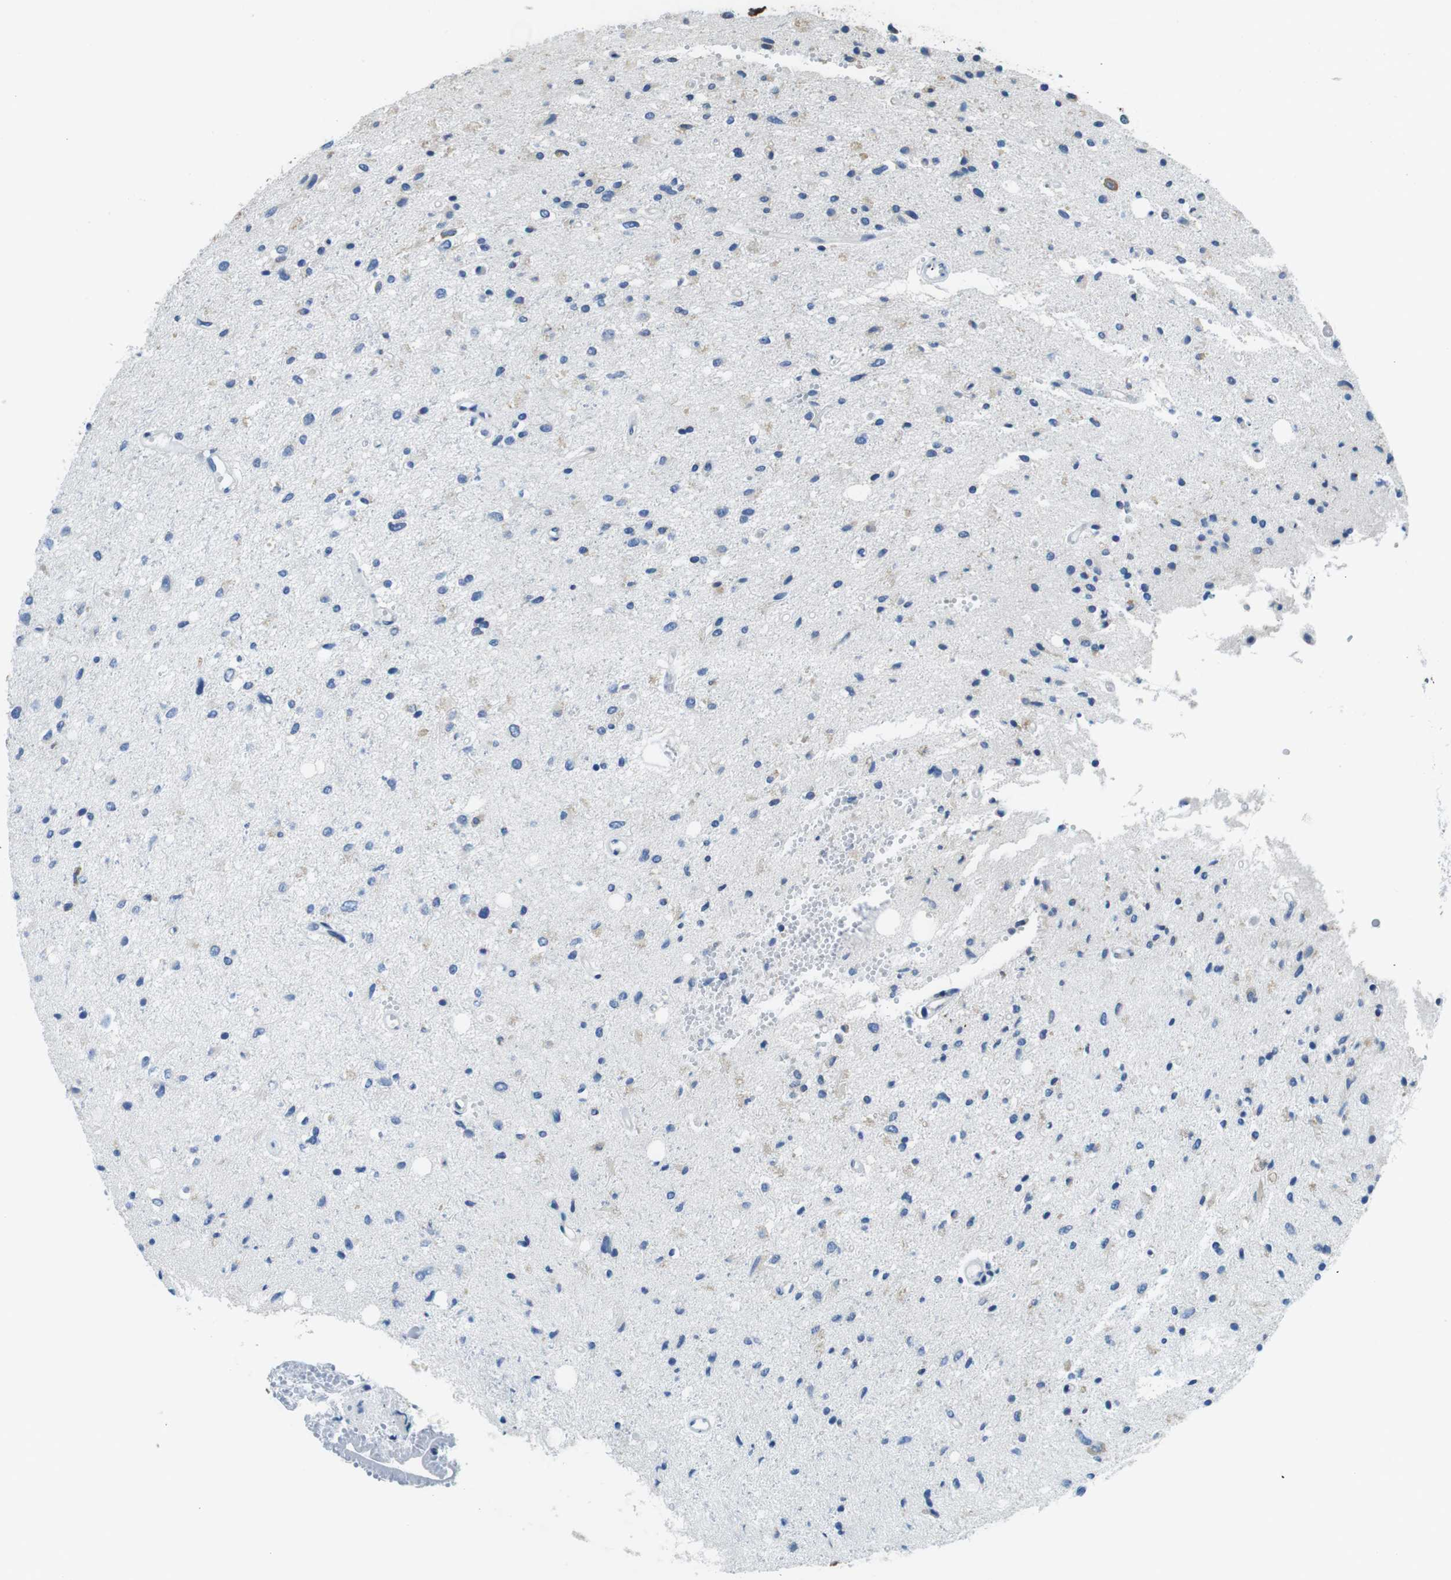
{"staining": {"intensity": "weak", "quantity": "<25%", "location": "cytoplasmic/membranous"}, "tissue": "glioma", "cell_type": "Tumor cells", "image_type": "cancer", "snomed": [{"axis": "morphology", "description": "Glioma, malignant, Low grade"}, {"axis": "topography", "description": "Brain"}], "caption": "High magnification brightfield microscopy of malignant low-grade glioma stained with DAB (brown) and counterstained with hematoxylin (blue): tumor cells show no significant positivity.", "gene": "UGGT1", "patient": {"sex": "male", "age": 77}}